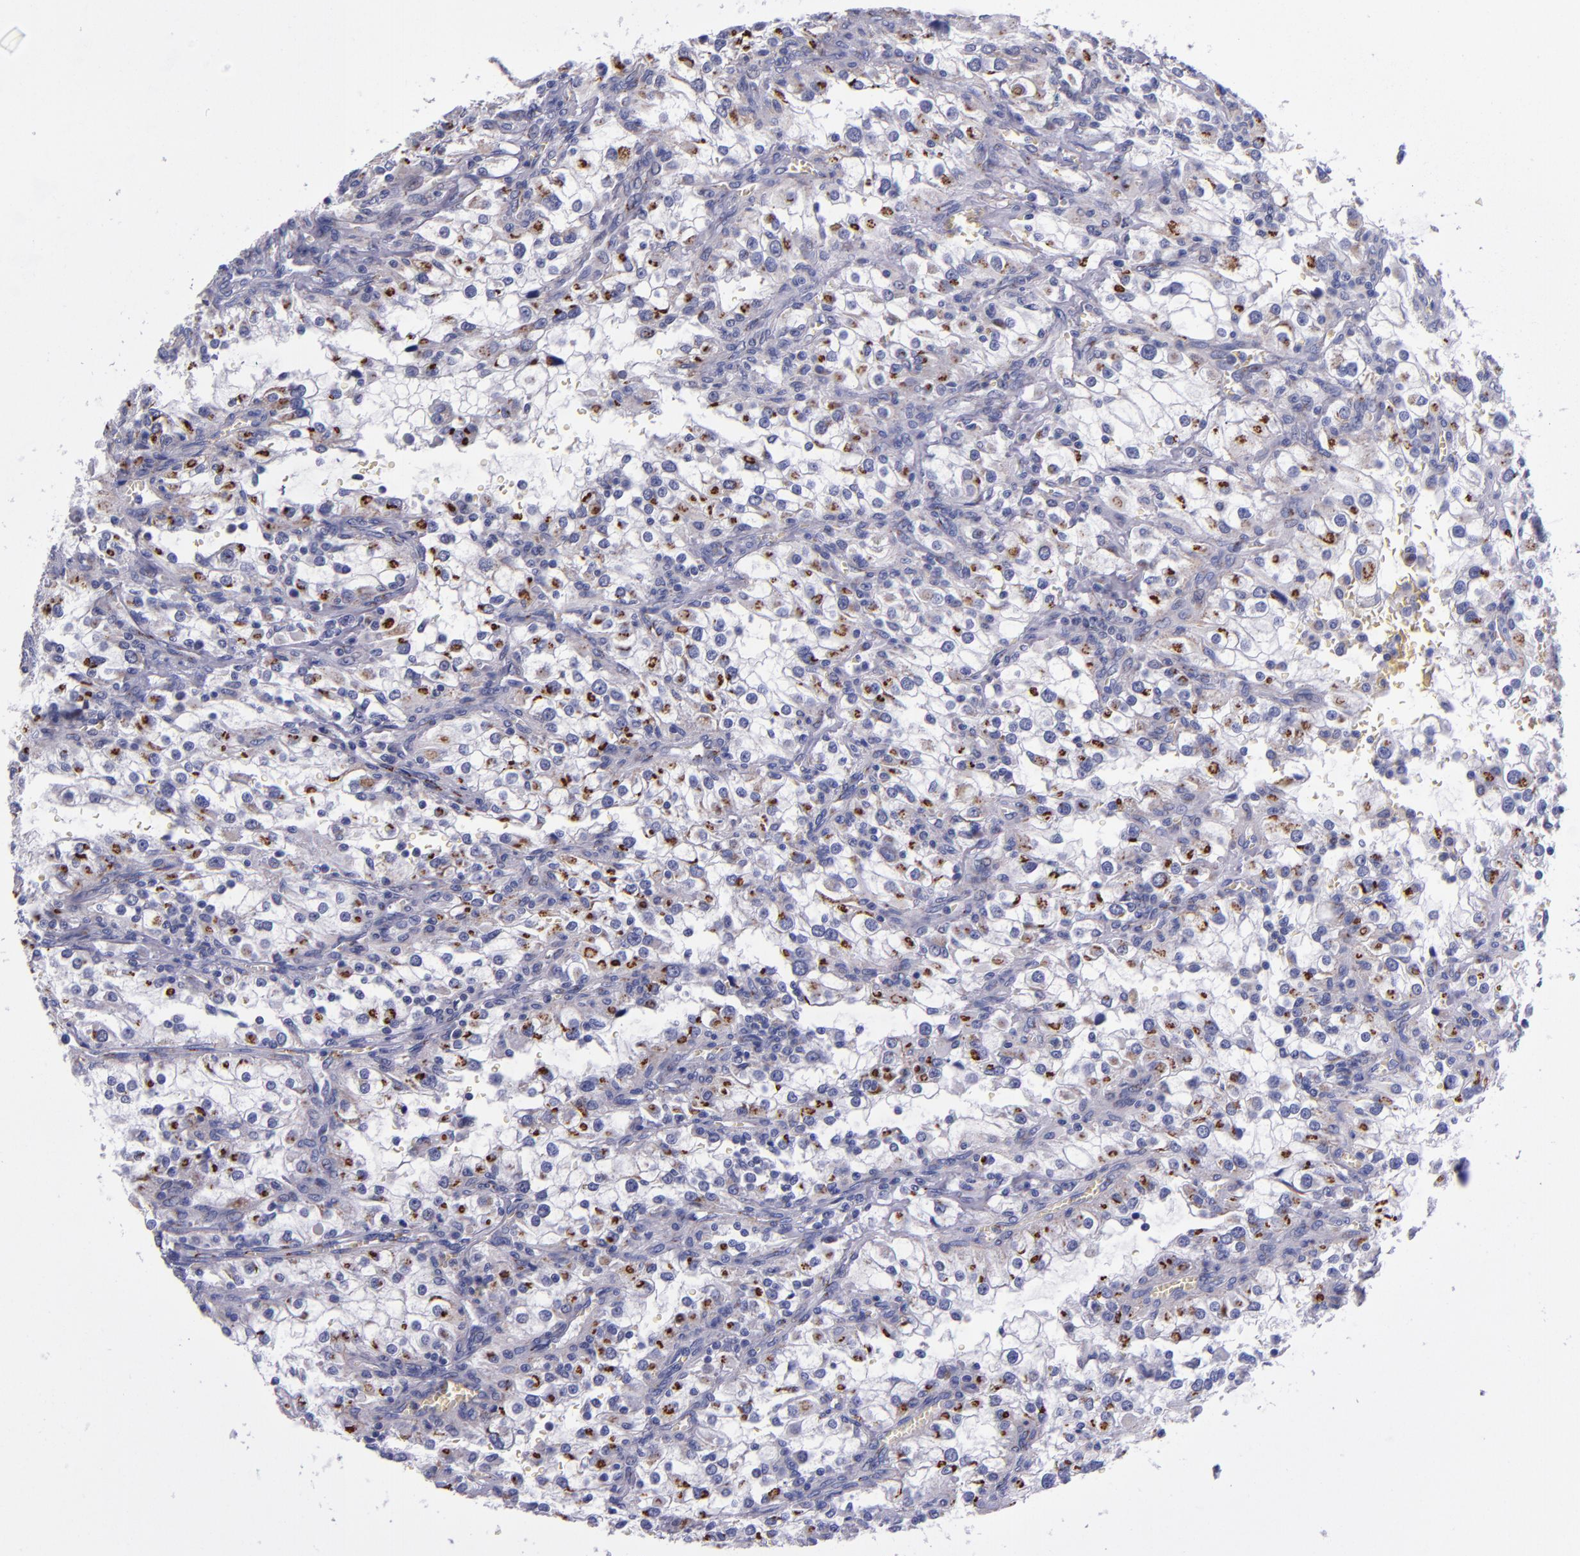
{"staining": {"intensity": "strong", "quantity": "25%-75%", "location": "cytoplasmic/membranous"}, "tissue": "renal cancer", "cell_type": "Tumor cells", "image_type": "cancer", "snomed": [{"axis": "morphology", "description": "Adenocarcinoma, NOS"}, {"axis": "topography", "description": "Kidney"}], "caption": "Brown immunohistochemical staining in renal cancer (adenocarcinoma) displays strong cytoplasmic/membranous staining in approximately 25%-75% of tumor cells. The protein is shown in brown color, while the nuclei are stained blue.", "gene": "RAB41", "patient": {"sex": "female", "age": 52}}